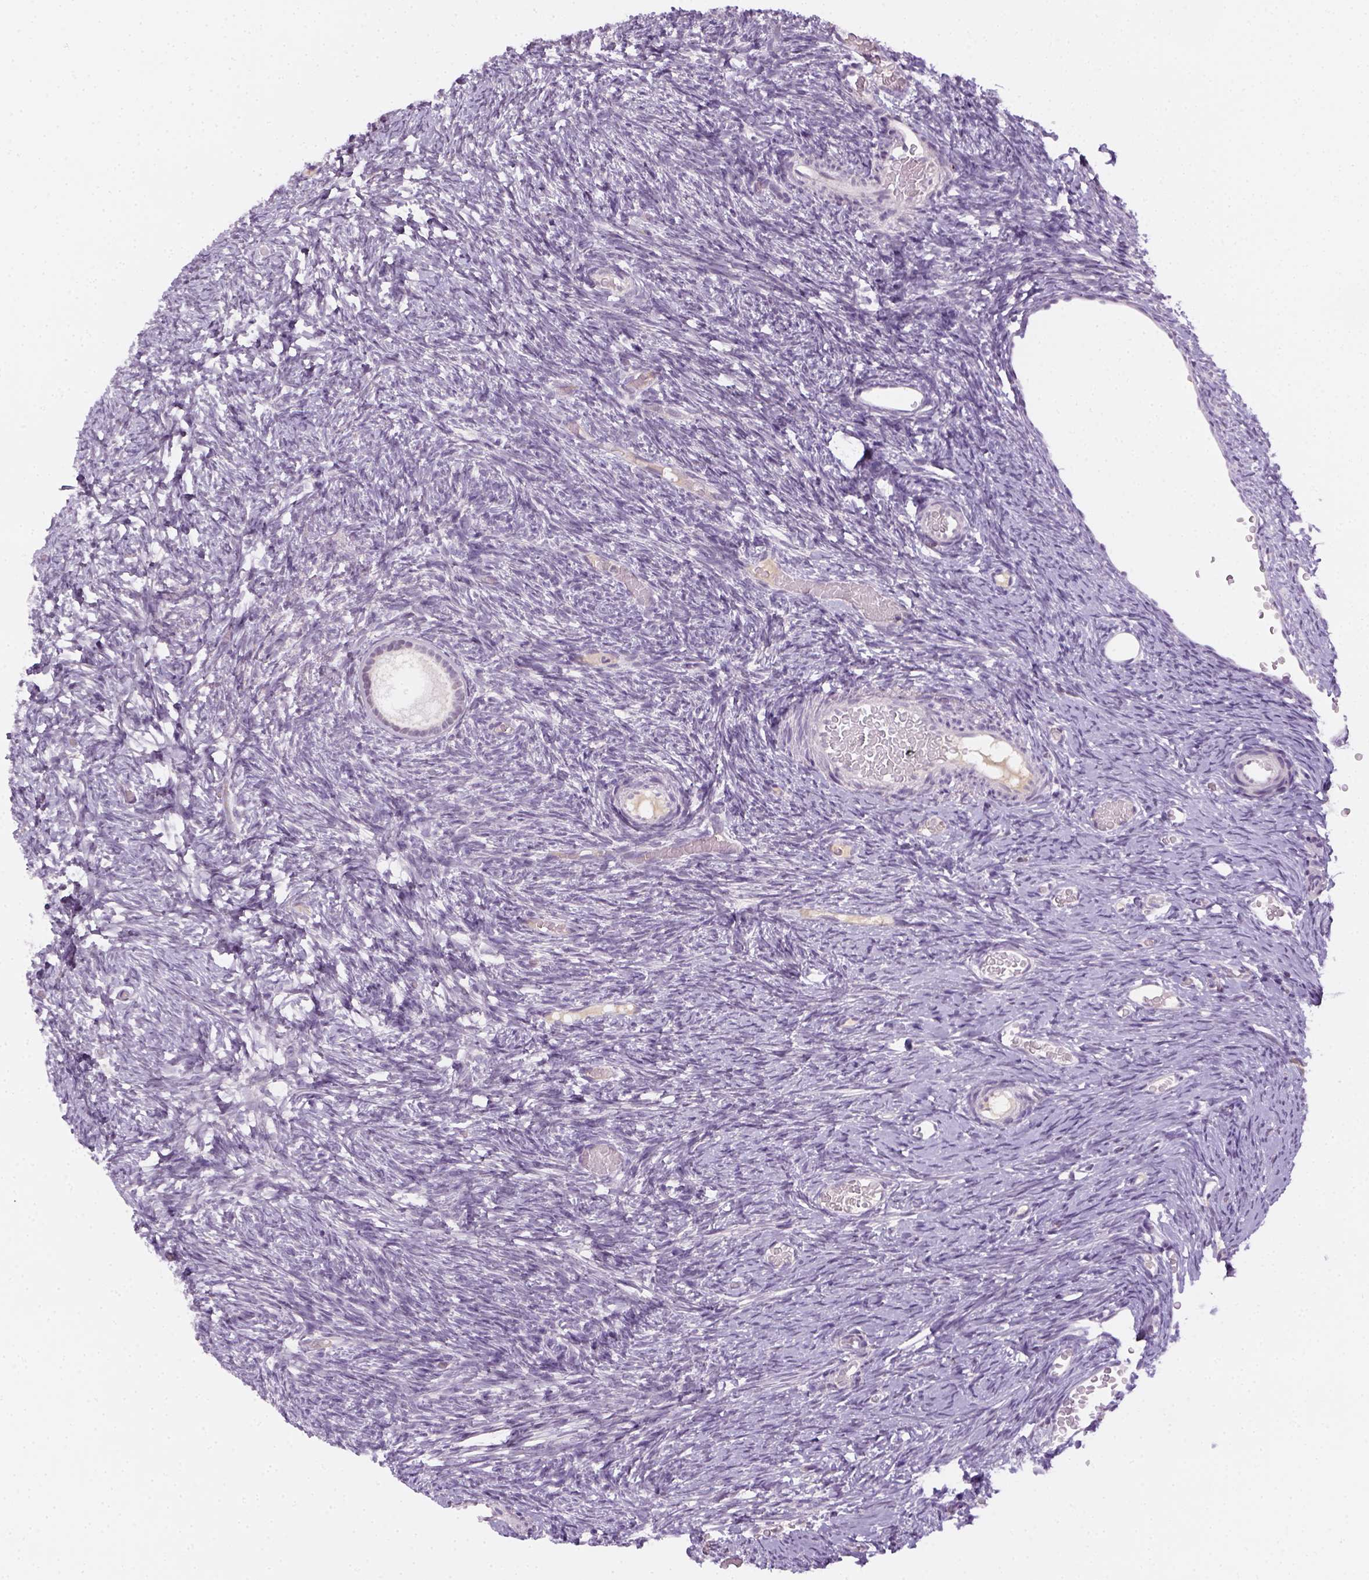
{"staining": {"intensity": "negative", "quantity": "none", "location": "none"}, "tissue": "ovary", "cell_type": "Follicle cells", "image_type": "normal", "snomed": [{"axis": "morphology", "description": "Normal tissue, NOS"}, {"axis": "topography", "description": "Ovary"}], "caption": "Immunohistochemical staining of normal human ovary reveals no significant expression in follicle cells.", "gene": "MAGEB3", "patient": {"sex": "female", "age": 39}}